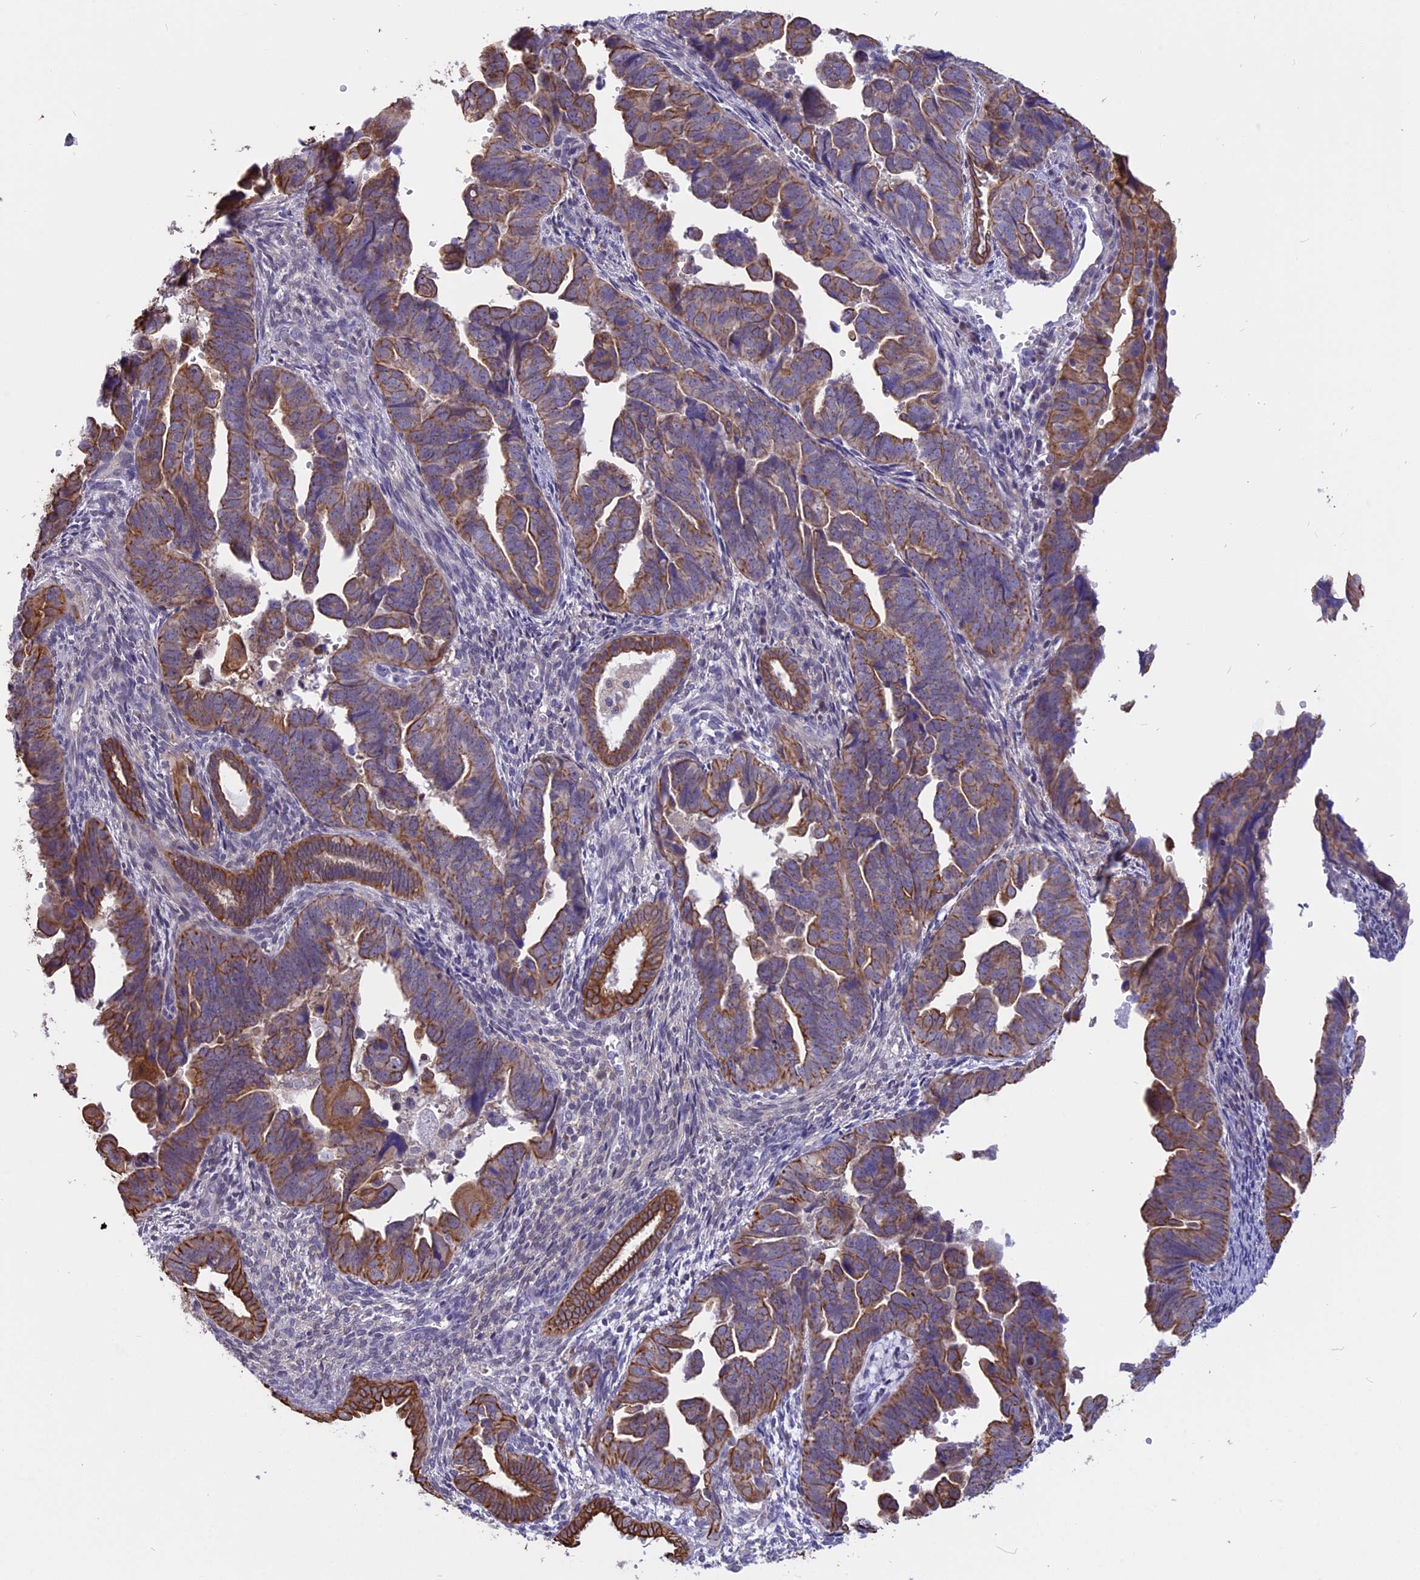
{"staining": {"intensity": "strong", "quantity": ">75%", "location": "cytoplasmic/membranous"}, "tissue": "endometrial cancer", "cell_type": "Tumor cells", "image_type": "cancer", "snomed": [{"axis": "morphology", "description": "Adenocarcinoma, NOS"}, {"axis": "topography", "description": "Endometrium"}], "caption": "Human adenocarcinoma (endometrial) stained with a protein marker shows strong staining in tumor cells.", "gene": "STUB1", "patient": {"sex": "female", "age": 75}}